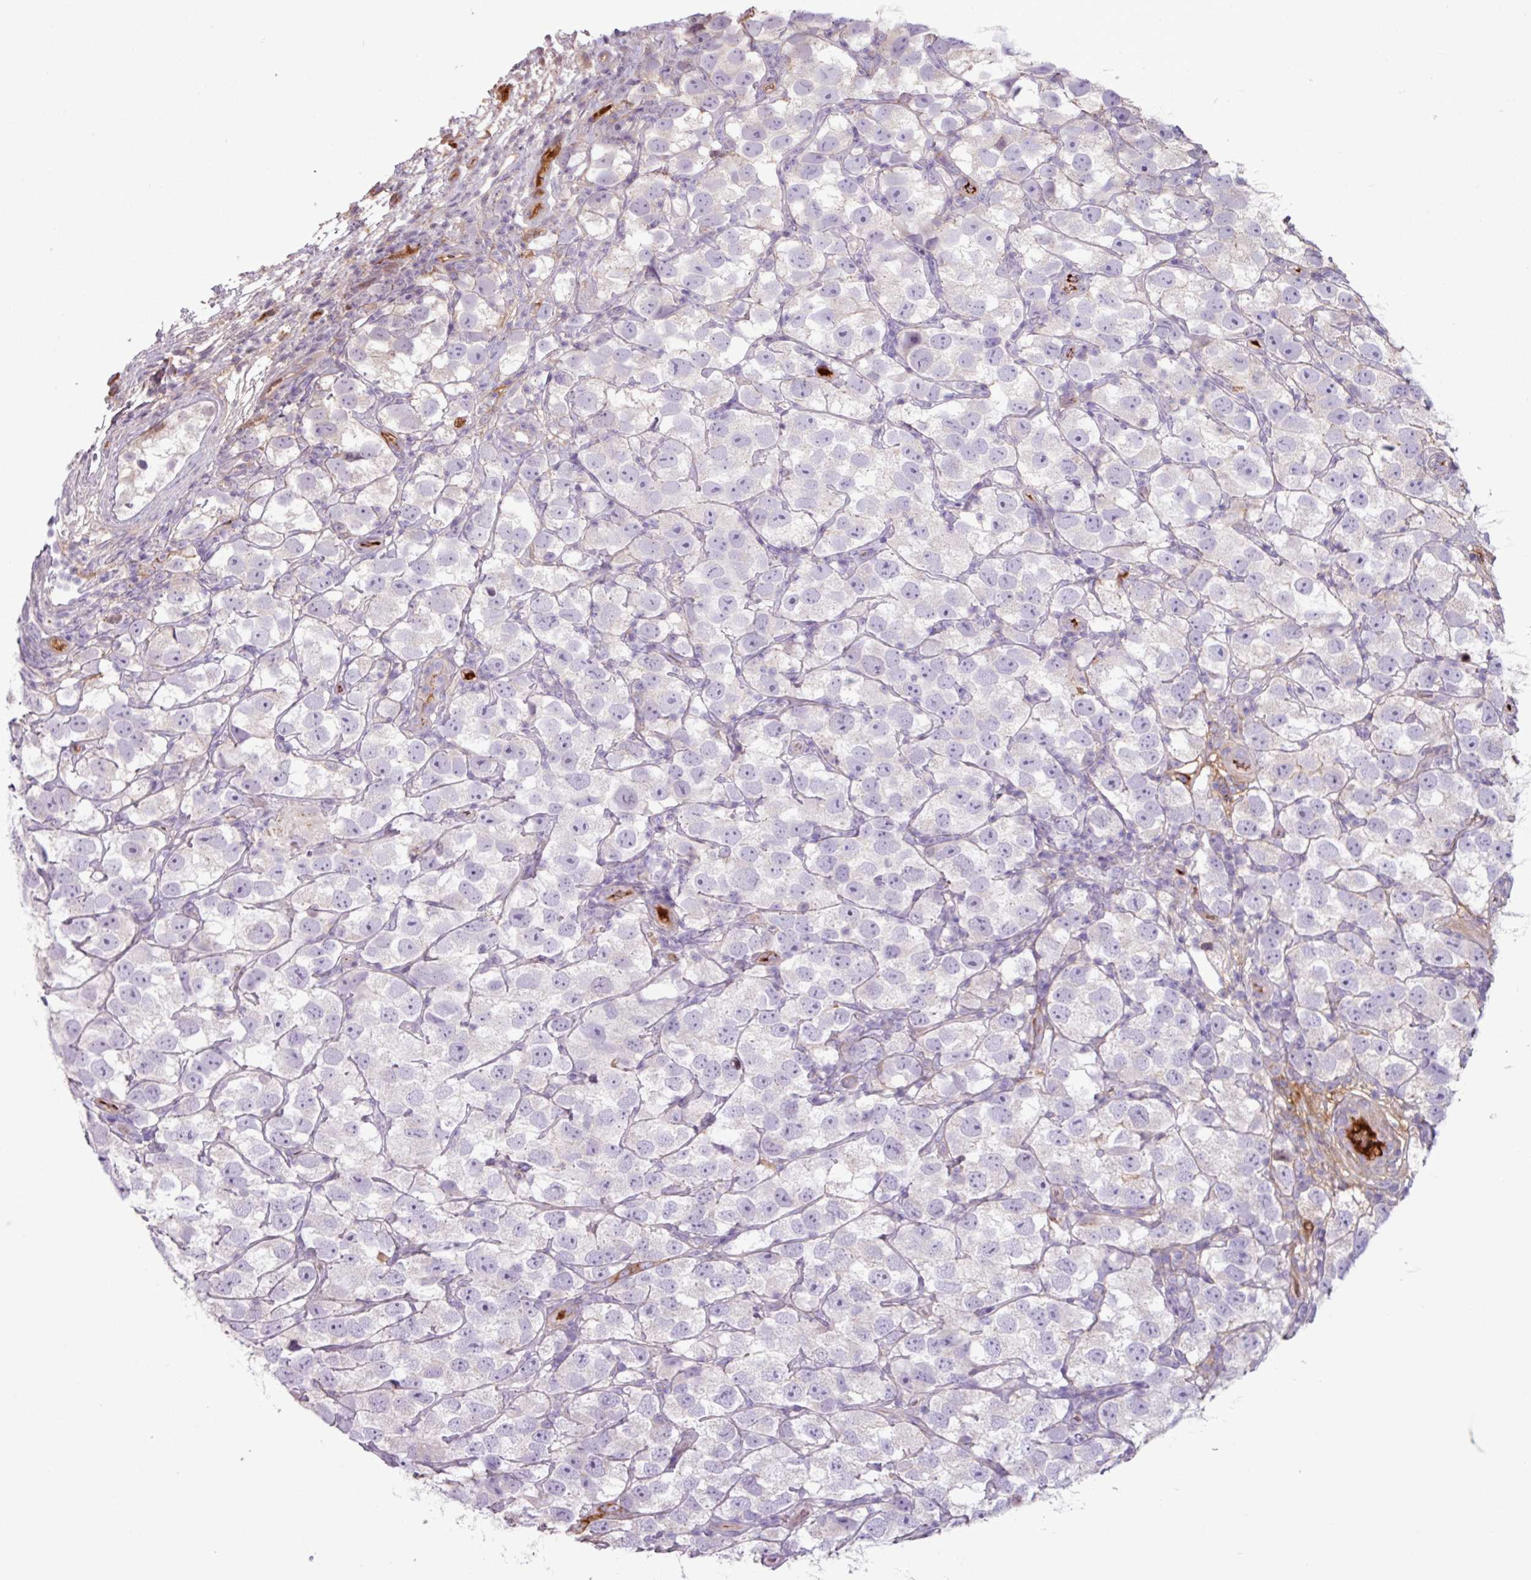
{"staining": {"intensity": "negative", "quantity": "none", "location": "none"}, "tissue": "testis cancer", "cell_type": "Tumor cells", "image_type": "cancer", "snomed": [{"axis": "morphology", "description": "Seminoma, NOS"}, {"axis": "topography", "description": "Testis"}], "caption": "DAB (3,3'-diaminobenzidine) immunohistochemical staining of human testis cancer (seminoma) shows no significant positivity in tumor cells.", "gene": "C4B", "patient": {"sex": "male", "age": 26}}